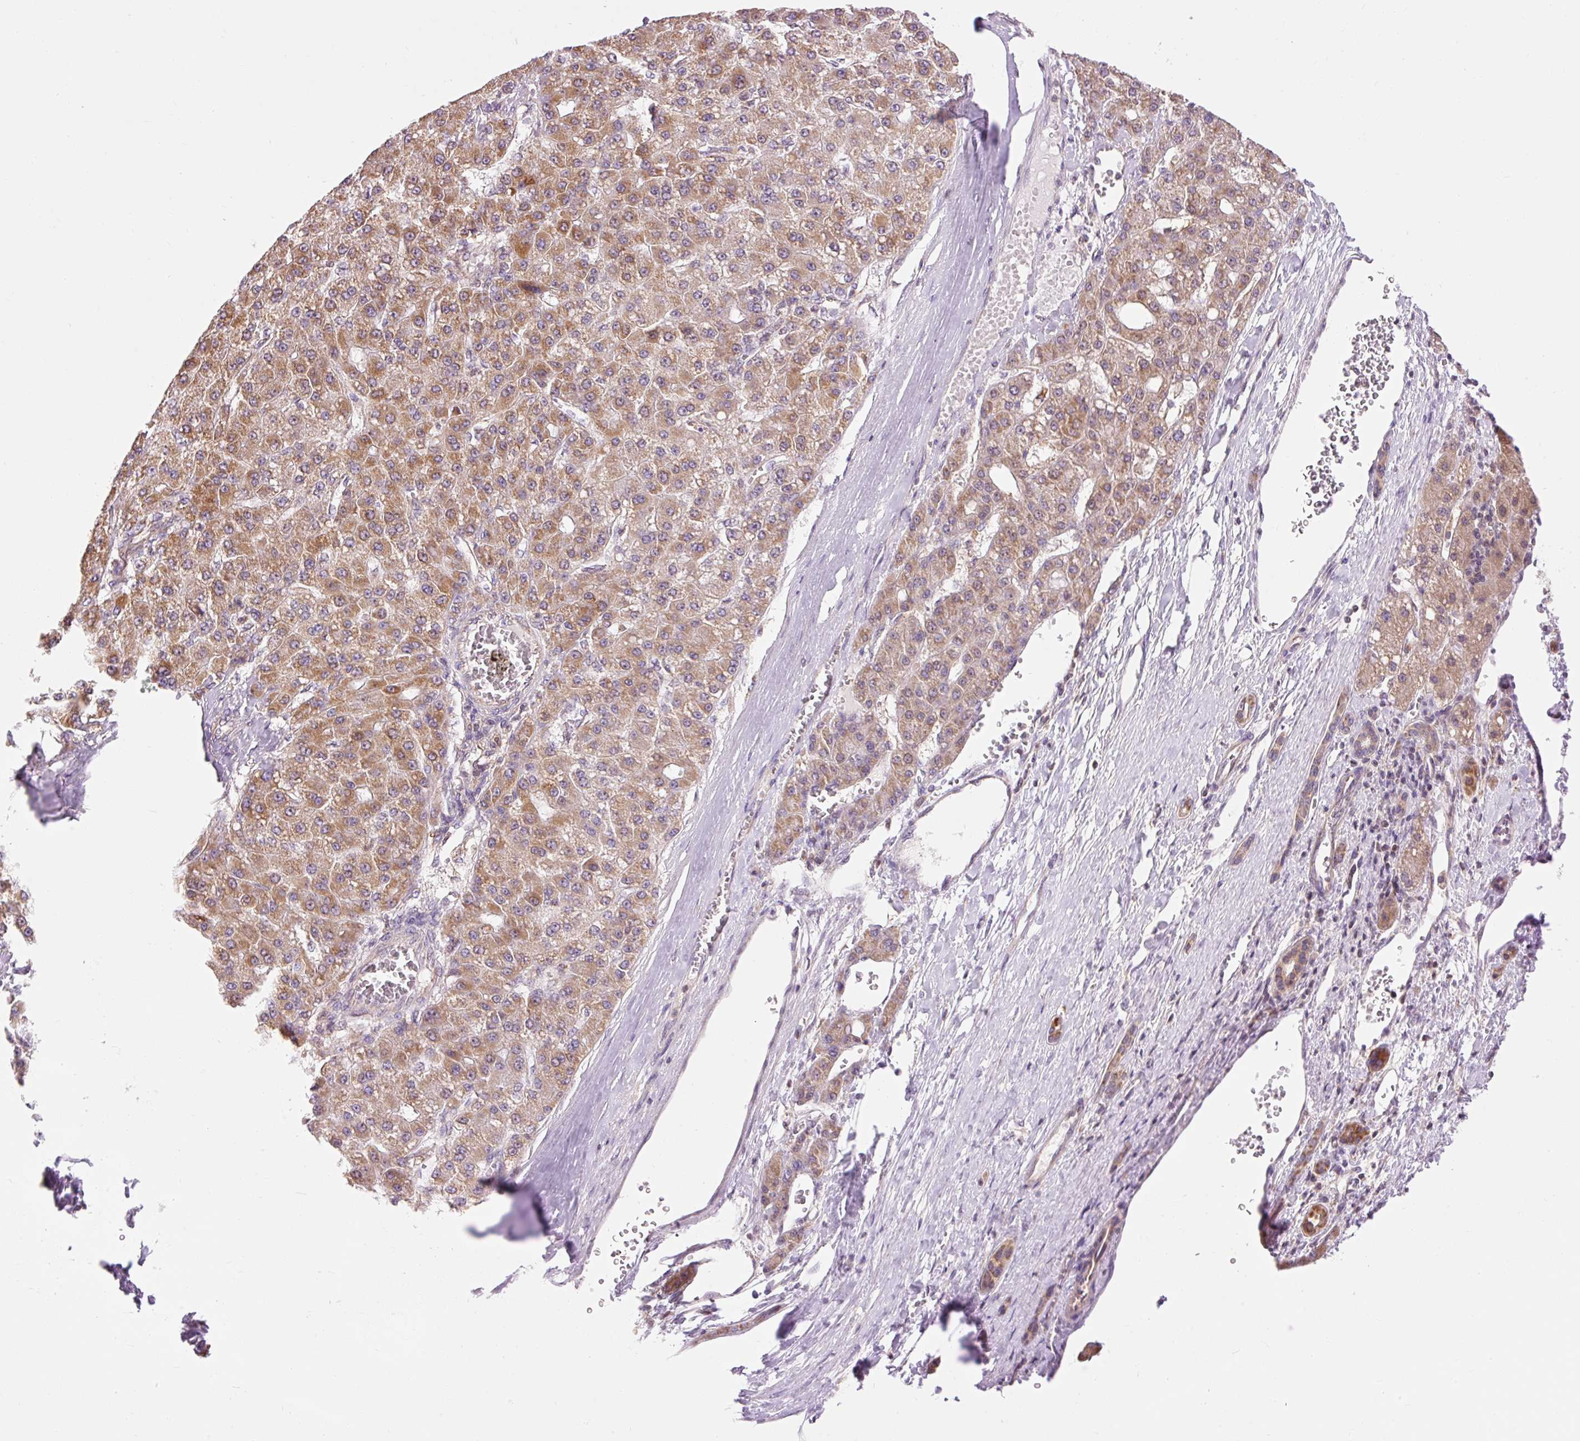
{"staining": {"intensity": "moderate", "quantity": ">75%", "location": "cytoplasmic/membranous"}, "tissue": "liver cancer", "cell_type": "Tumor cells", "image_type": "cancer", "snomed": [{"axis": "morphology", "description": "Carcinoma, Hepatocellular, NOS"}, {"axis": "topography", "description": "Liver"}], "caption": "DAB immunohistochemical staining of liver cancer exhibits moderate cytoplasmic/membranous protein positivity in approximately >75% of tumor cells.", "gene": "IMMT", "patient": {"sex": "male", "age": 67}}